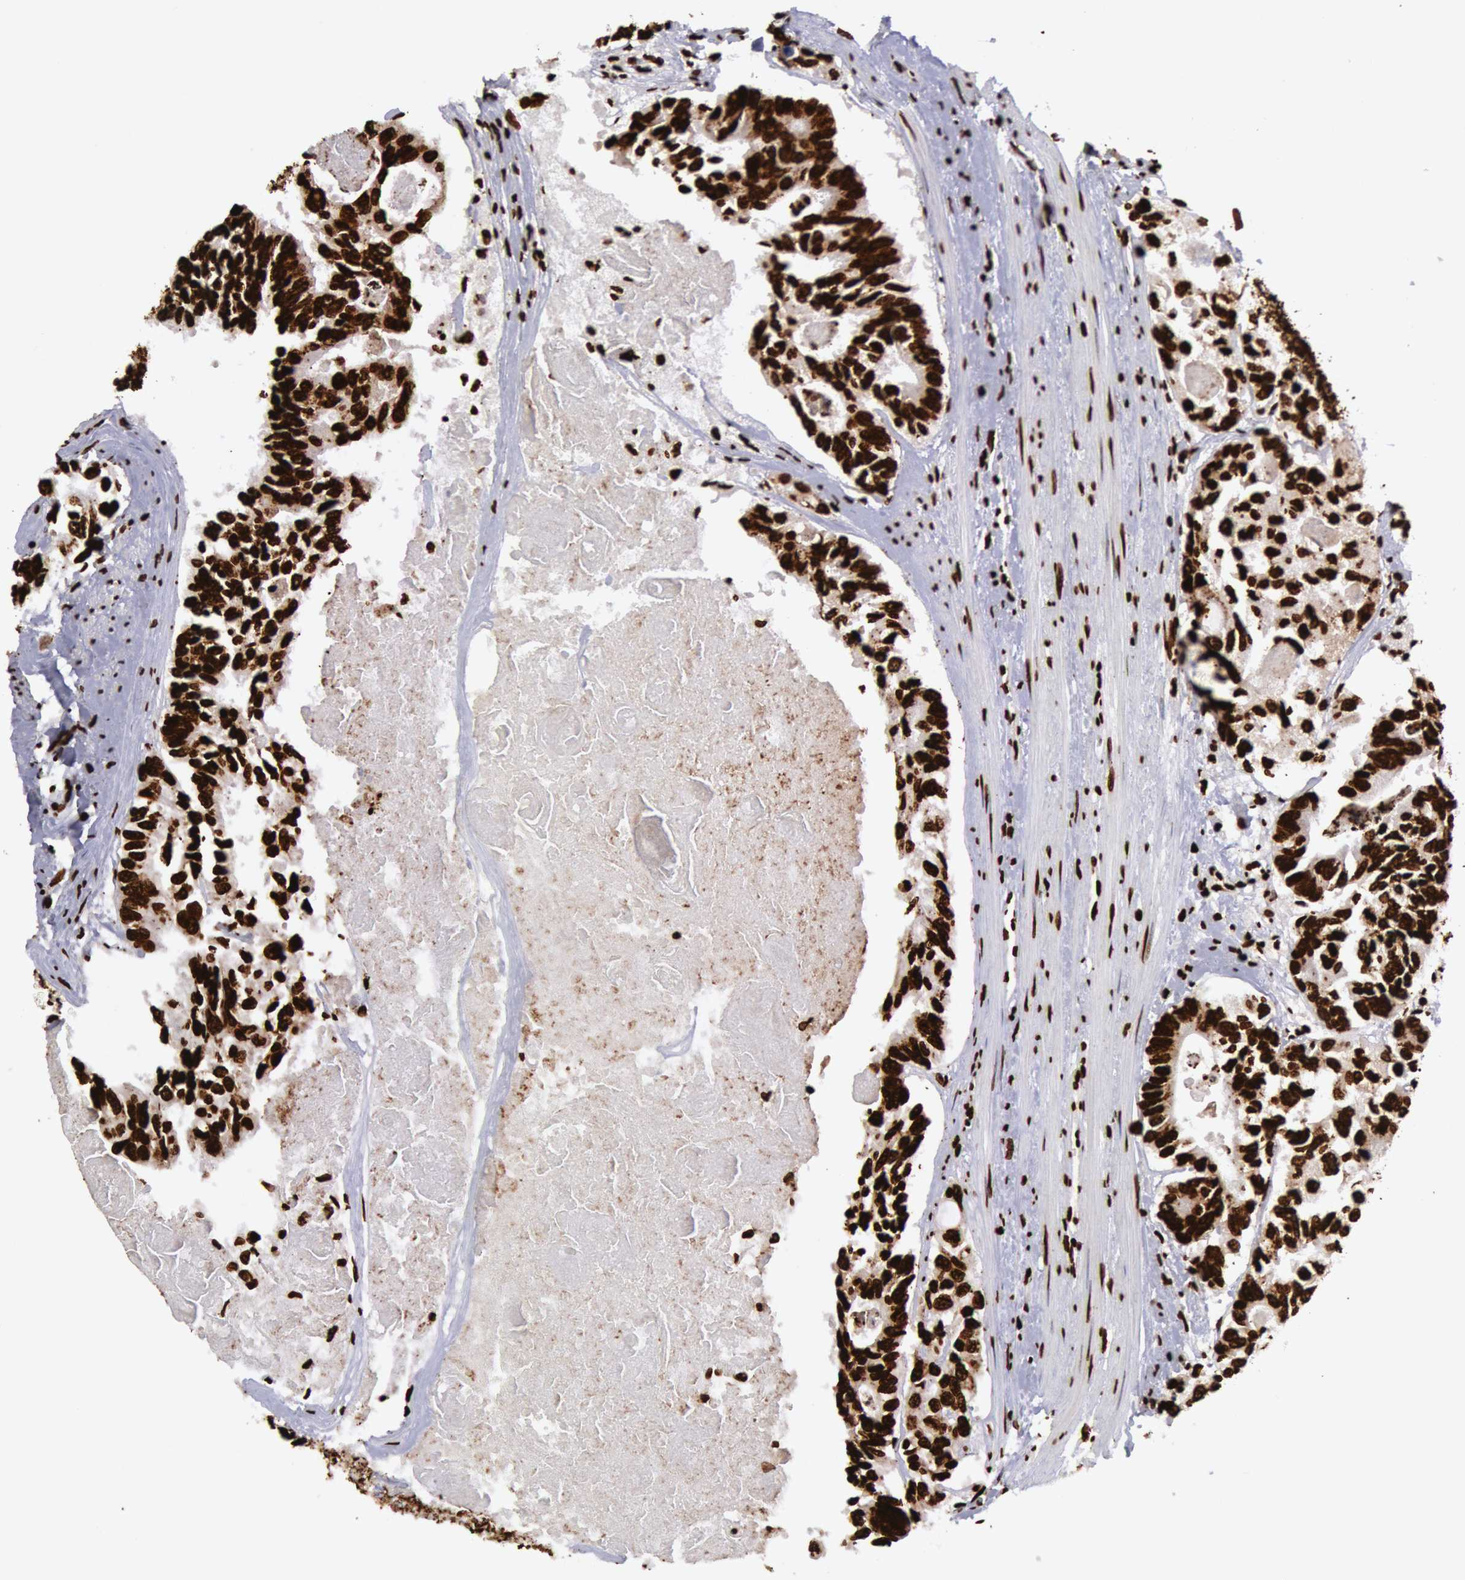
{"staining": {"intensity": "strong", "quantity": ">75%", "location": "nuclear"}, "tissue": "colorectal cancer", "cell_type": "Tumor cells", "image_type": "cancer", "snomed": [{"axis": "morphology", "description": "Adenocarcinoma, NOS"}, {"axis": "topography", "description": "Colon"}], "caption": "This histopathology image displays IHC staining of human colorectal cancer (adenocarcinoma), with high strong nuclear positivity in approximately >75% of tumor cells.", "gene": "H3-4", "patient": {"sex": "female", "age": 86}}